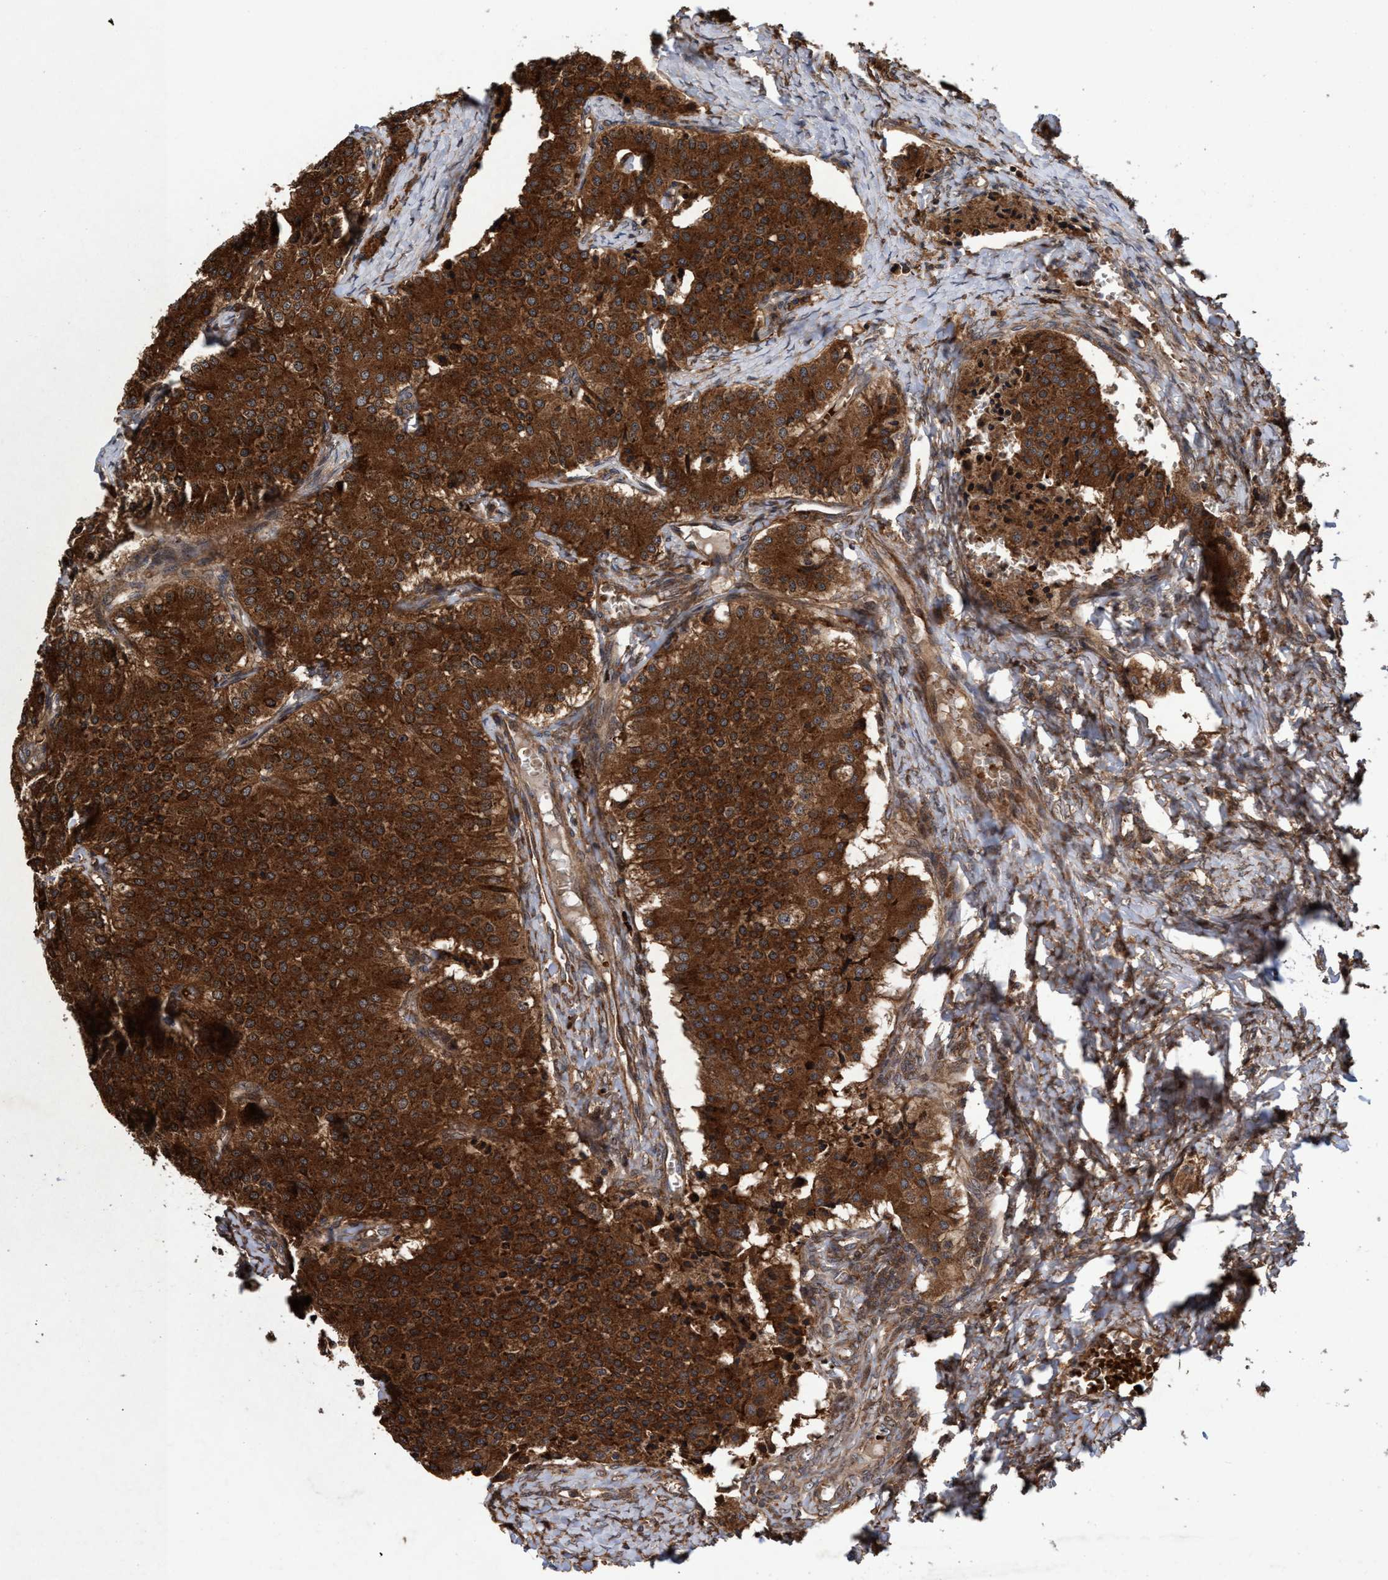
{"staining": {"intensity": "strong", "quantity": ">75%", "location": "cytoplasmic/membranous"}, "tissue": "carcinoid", "cell_type": "Tumor cells", "image_type": "cancer", "snomed": [{"axis": "morphology", "description": "Carcinoid, malignant, NOS"}, {"axis": "topography", "description": "Colon"}], "caption": "This is an image of IHC staining of carcinoid (malignant), which shows strong positivity in the cytoplasmic/membranous of tumor cells.", "gene": "CHMP6", "patient": {"sex": "female", "age": 52}}